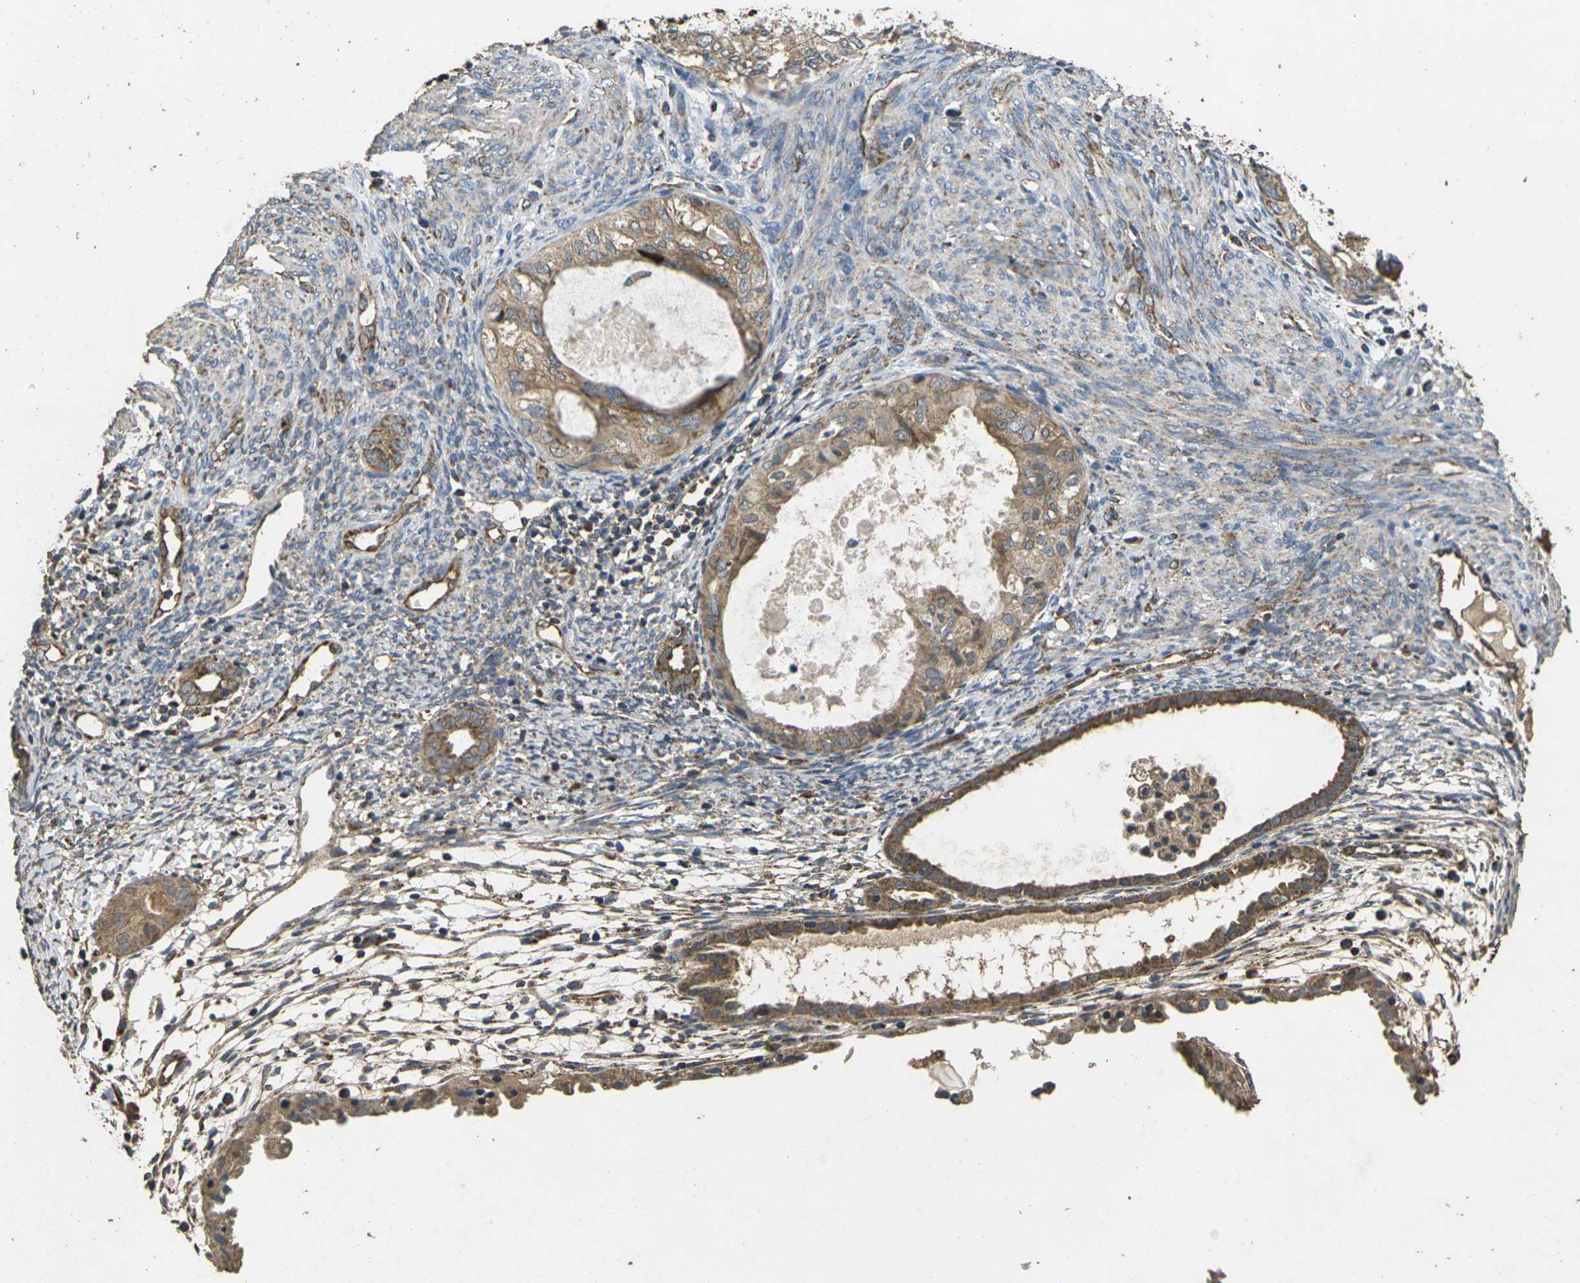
{"staining": {"intensity": "moderate", "quantity": ">75%", "location": "cytoplasmic/membranous"}, "tissue": "cervical cancer", "cell_type": "Tumor cells", "image_type": "cancer", "snomed": [{"axis": "morphology", "description": "Normal tissue, NOS"}, {"axis": "morphology", "description": "Adenocarcinoma, NOS"}, {"axis": "topography", "description": "Cervix"}, {"axis": "topography", "description": "Endometrium"}], "caption": "DAB immunohistochemical staining of cervical cancer displays moderate cytoplasmic/membranous protein expression in about >75% of tumor cells.", "gene": "MAPK11", "patient": {"sex": "female", "age": 86}}